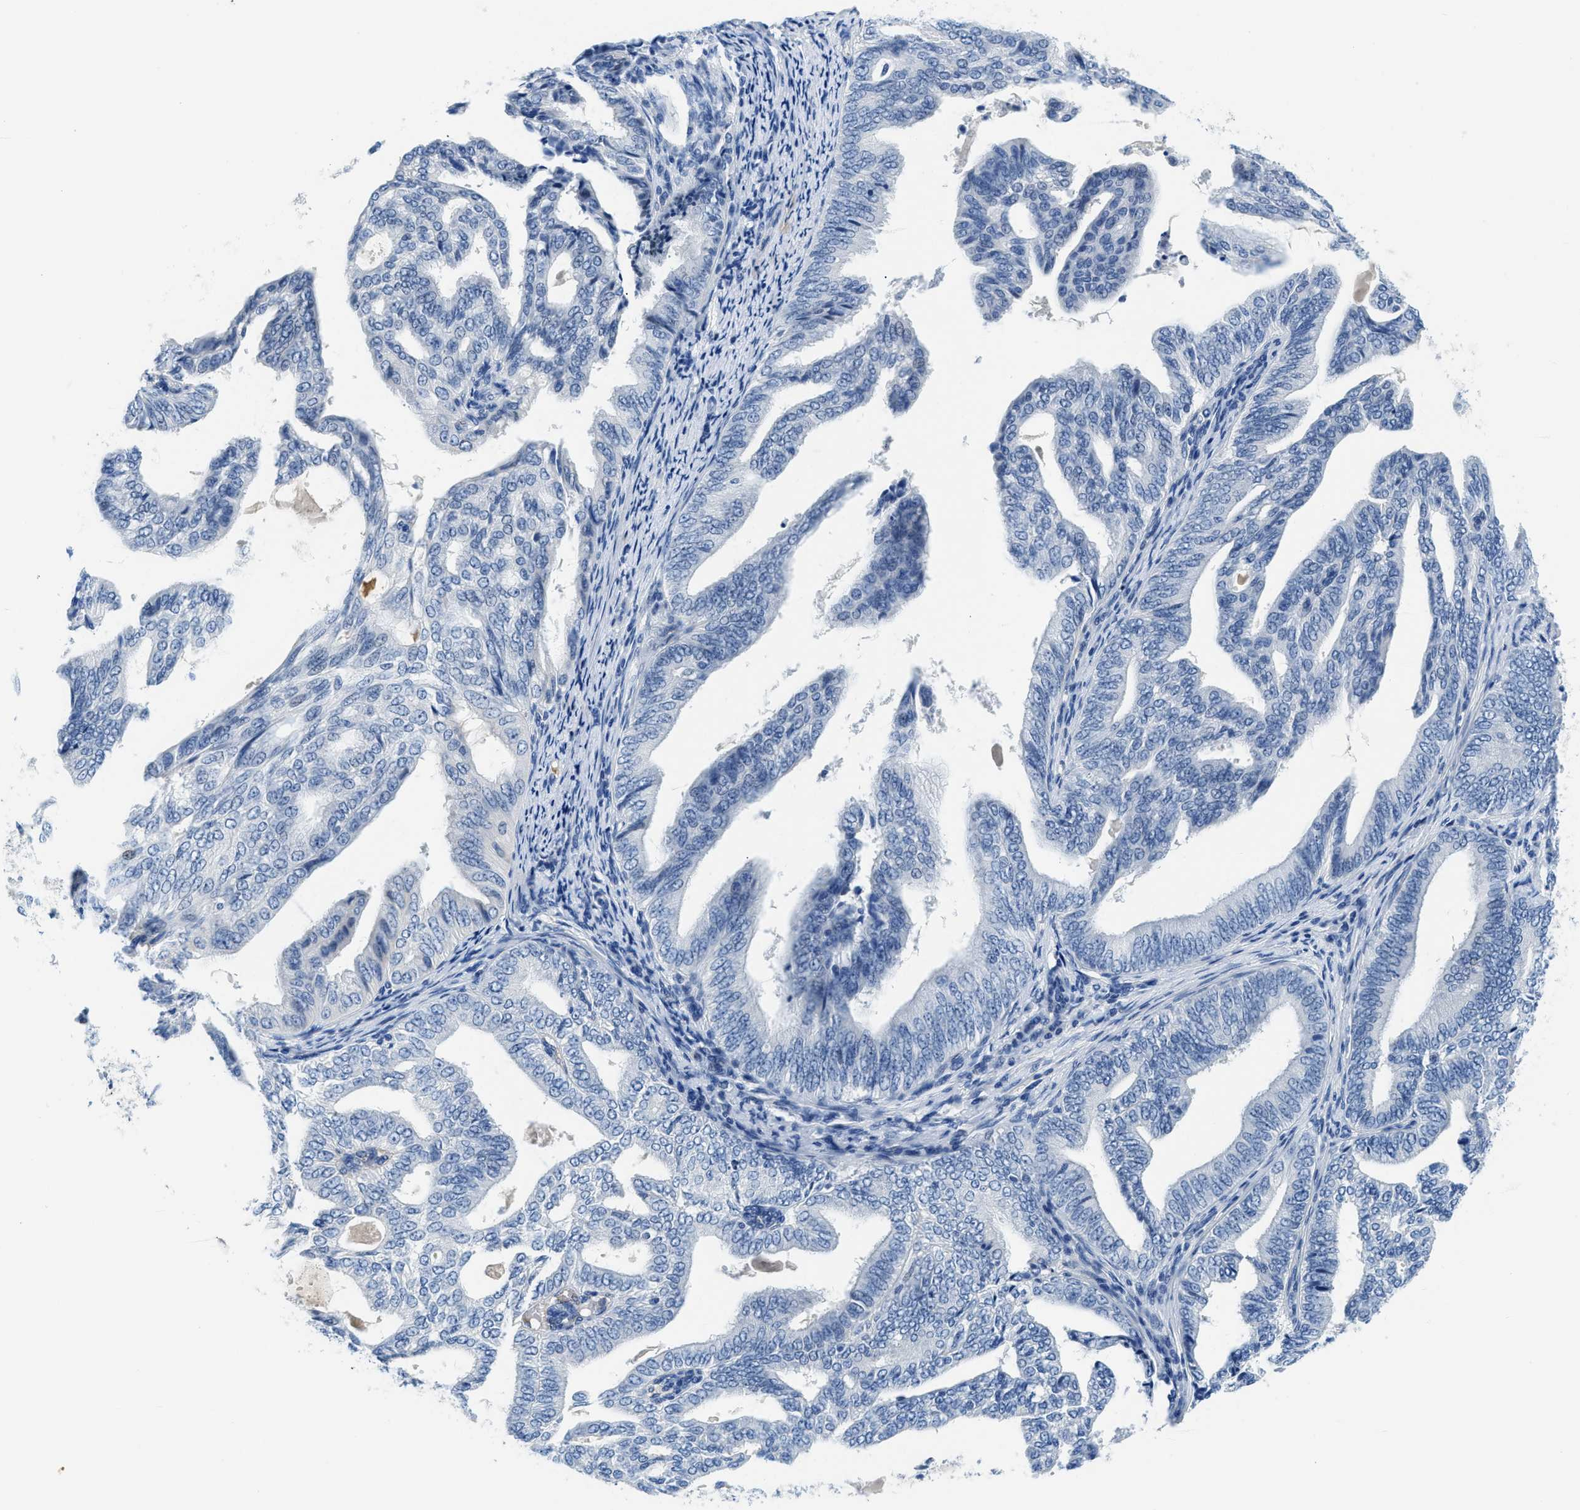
{"staining": {"intensity": "negative", "quantity": "none", "location": "none"}, "tissue": "endometrial cancer", "cell_type": "Tumor cells", "image_type": "cancer", "snomed": [{"axis": "morphology", "description": "Adenocarcinoma, NOS"}, {"axis": "topography", "description": "Endometrium"}], "caption": "A high-resolution image shows immunohistochemistry (IHC) staining of adenocarcinoma (endometrial), which demonstrates no significant expression in tumor cells. (Stains: DAB immunohistochemistry with hematoxylin counter stain, Microscopy: brightfield microscopy at high magnification).", "gene": "MBL2", "patient": {"sex": "female", "age": 58}}